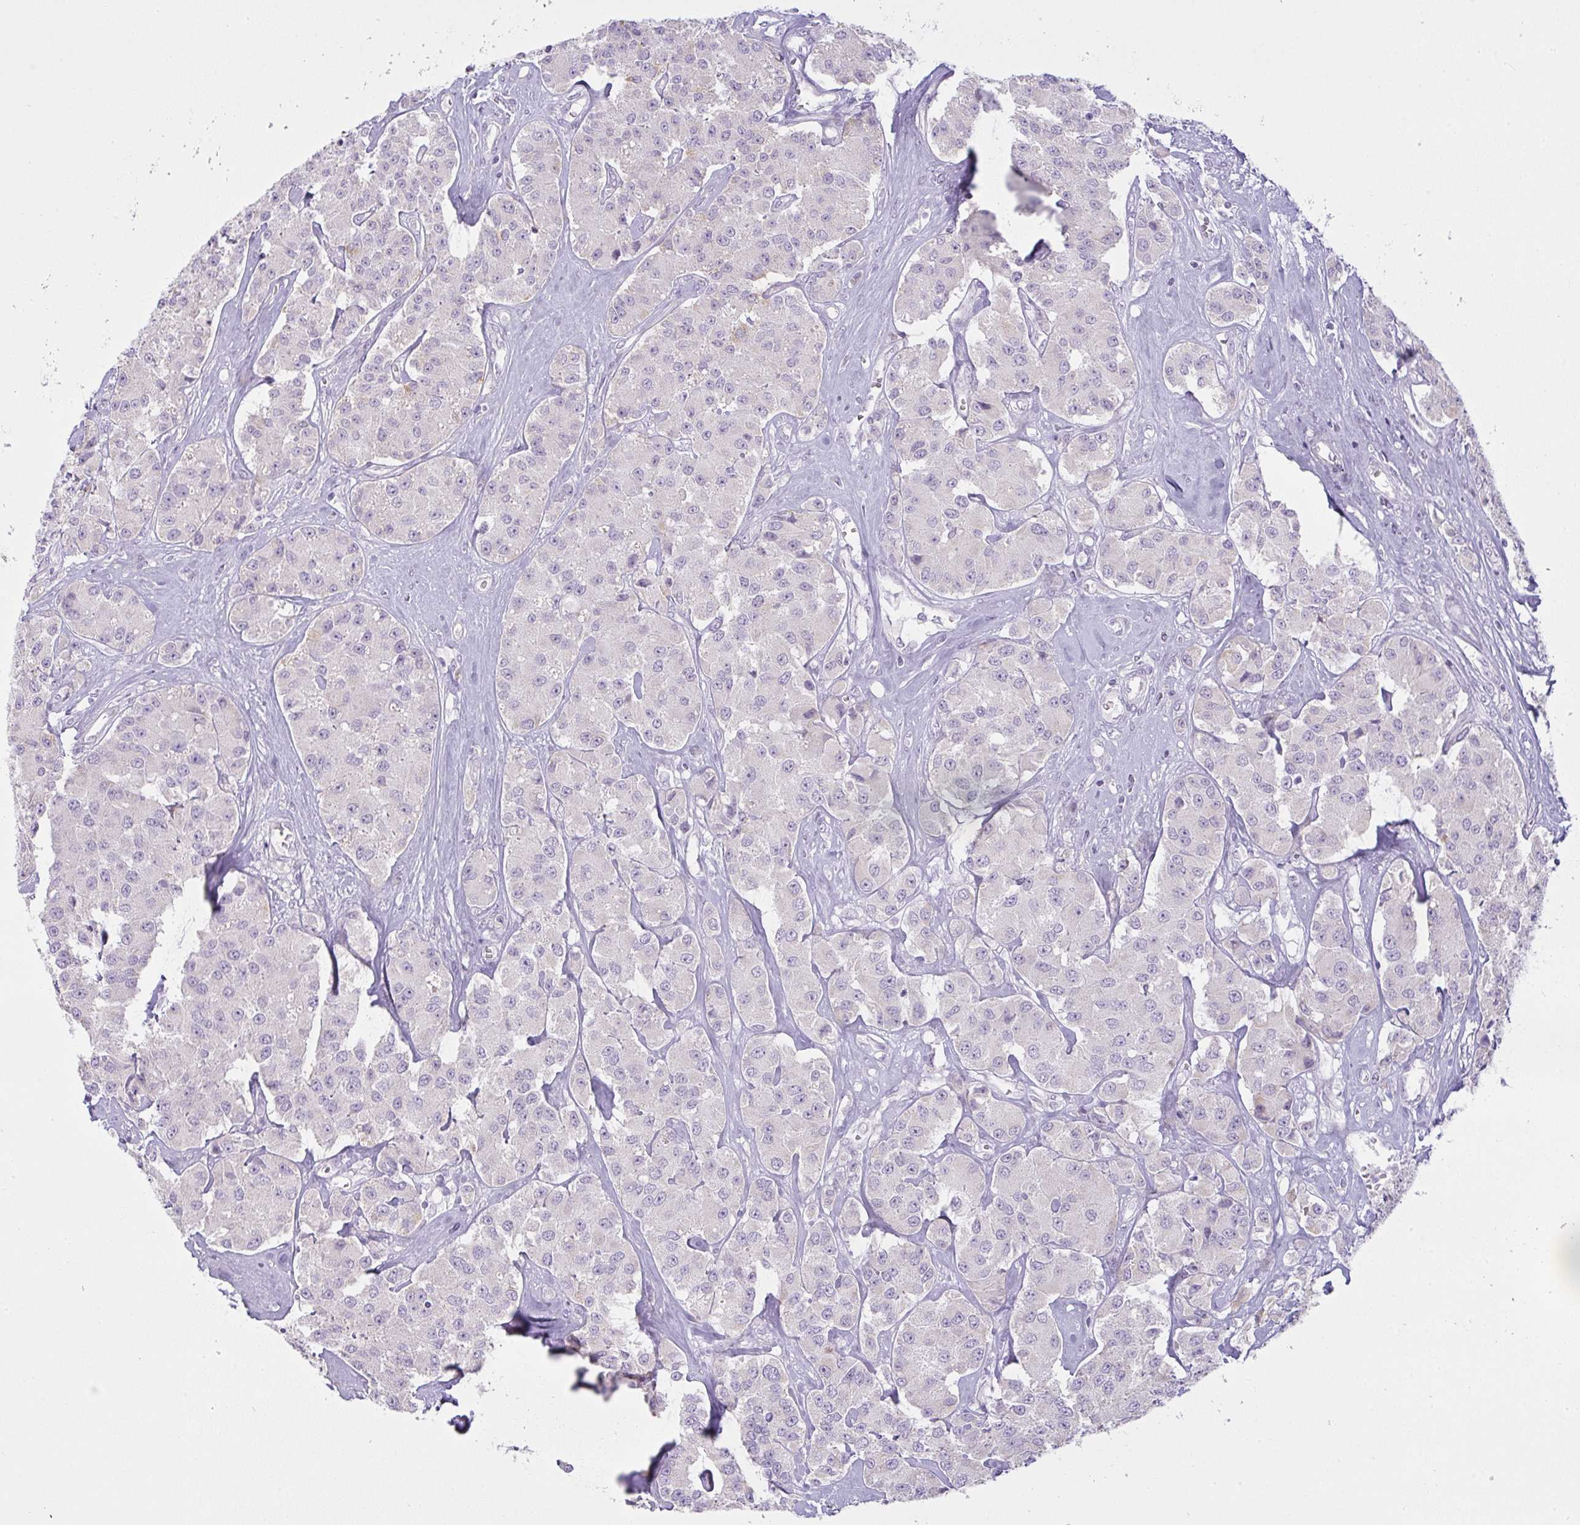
{"staining": {"intensity": "negative", "quantity": "none", "location": "none"}, "tissue": "carcinoid", "cell_type": "Tumor cells", "image_type": "cancer", "snomed": [{"axis": "morphology", "description": "Carcinoid, malignant, NOS"}, {"axis": "topography", "description": "Pancreas"}], "caption": "High magnification brightfield microscopy of carcinoid stained with DAB (brown) and counterstained with hematoxylin (blue): tumor cells show no significant expression. Nuclei are stained in blue.", "gene": "SIRPB2", "patient": {"sex": "male", "age": 41}}